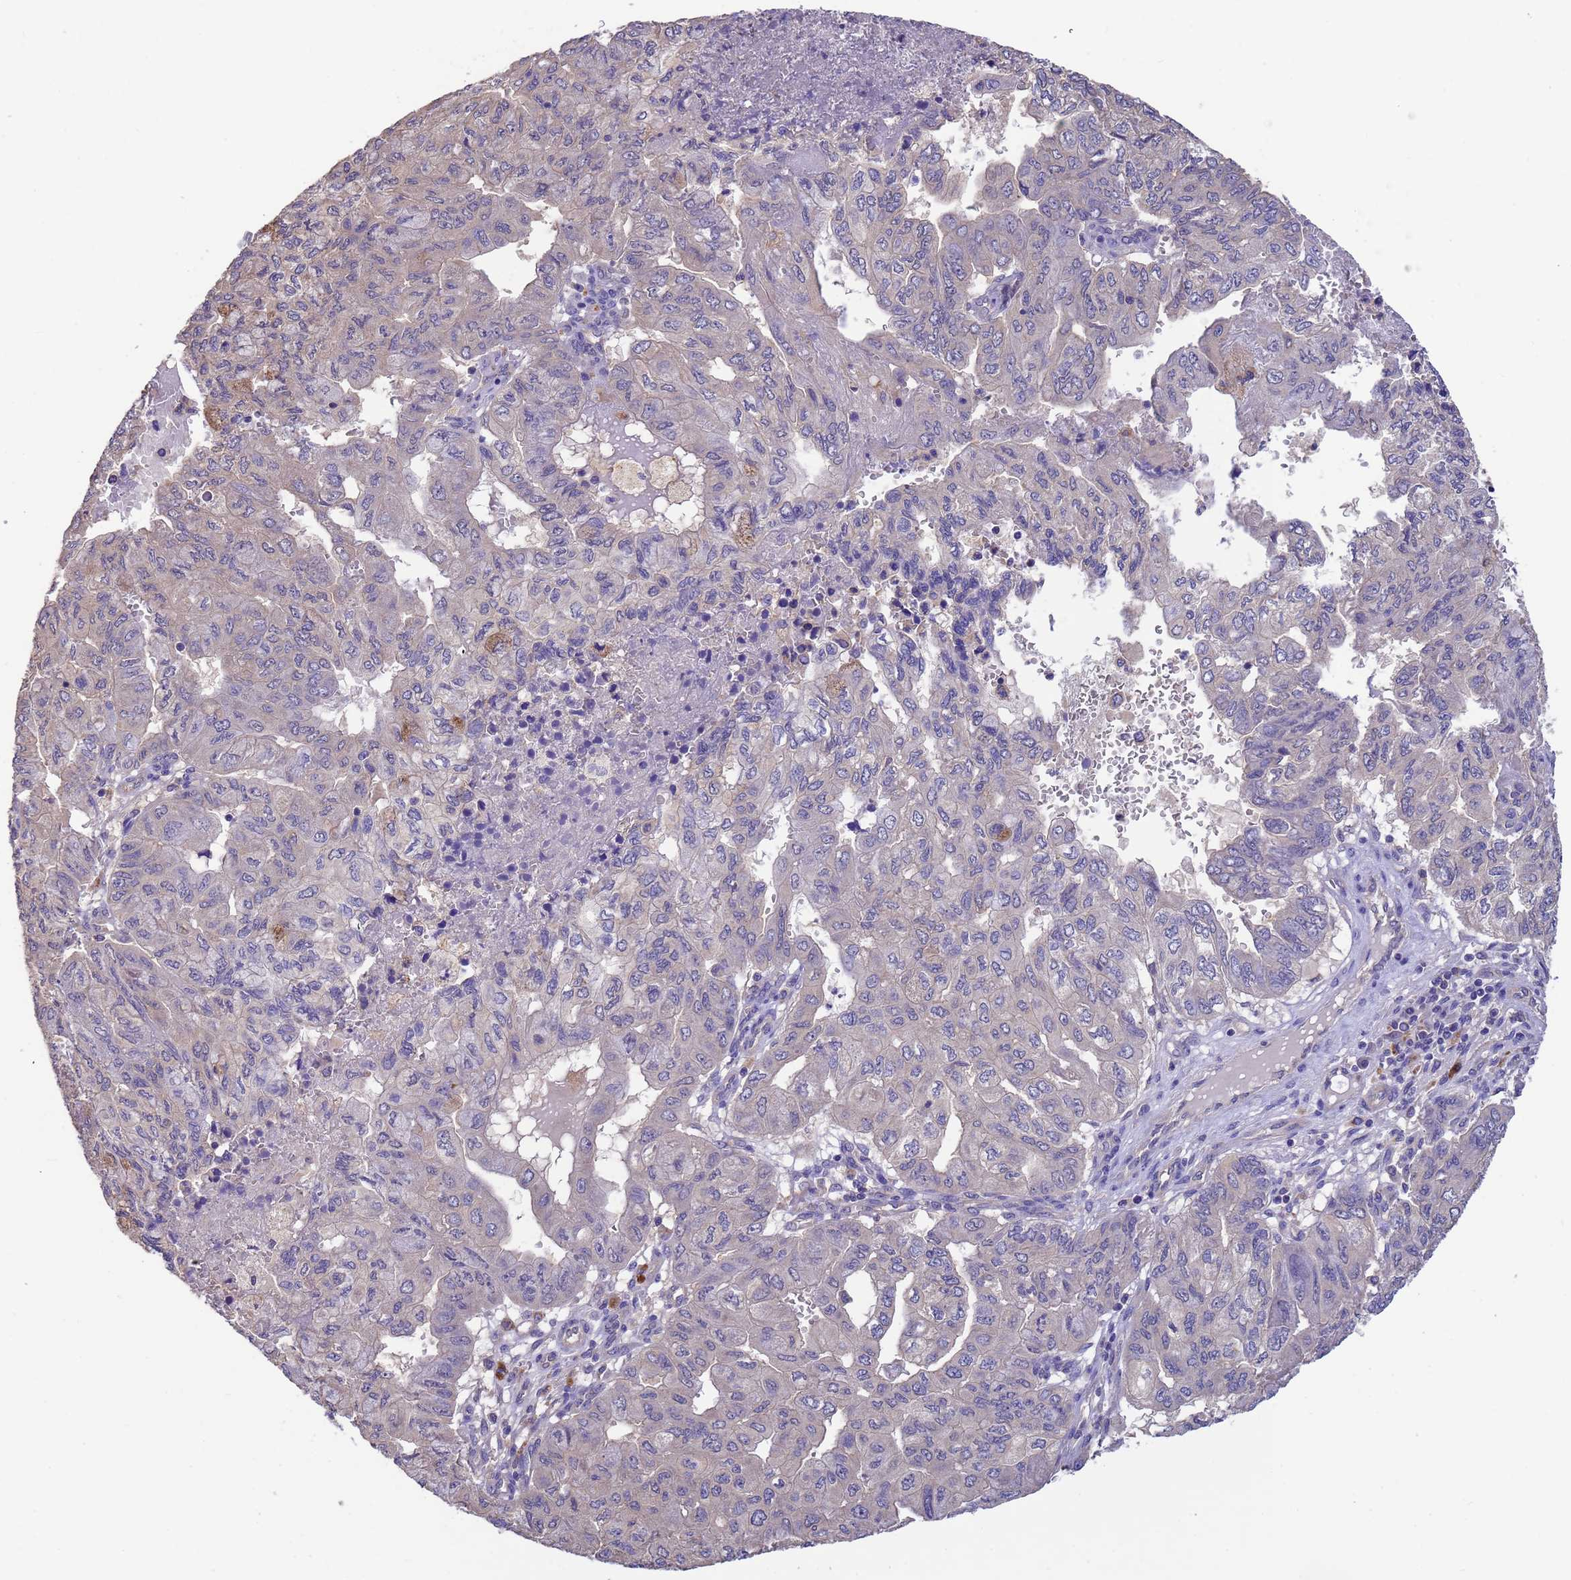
{"staining": {"intensity": "negative", "quantity": "none", "location": "none"}, "tissue": "pancreatic cancer", "cell_type": "Tumor cells", "image_type": "cancer", "snomed": [{"axis": "morphology", "description": "Adenocarcinoma, NOS"}, {"axis": "topography", "description": "Pancreas"}], "caption": "High magnification brightfield microscopy of pancreatic adenocarcinoma stained with DAB (brown) and counterstained with hematoxylin (blue): tumor cells show no significant positivity.", "gene": "SRL", "patient": {"sex": "male", "age": 51}}